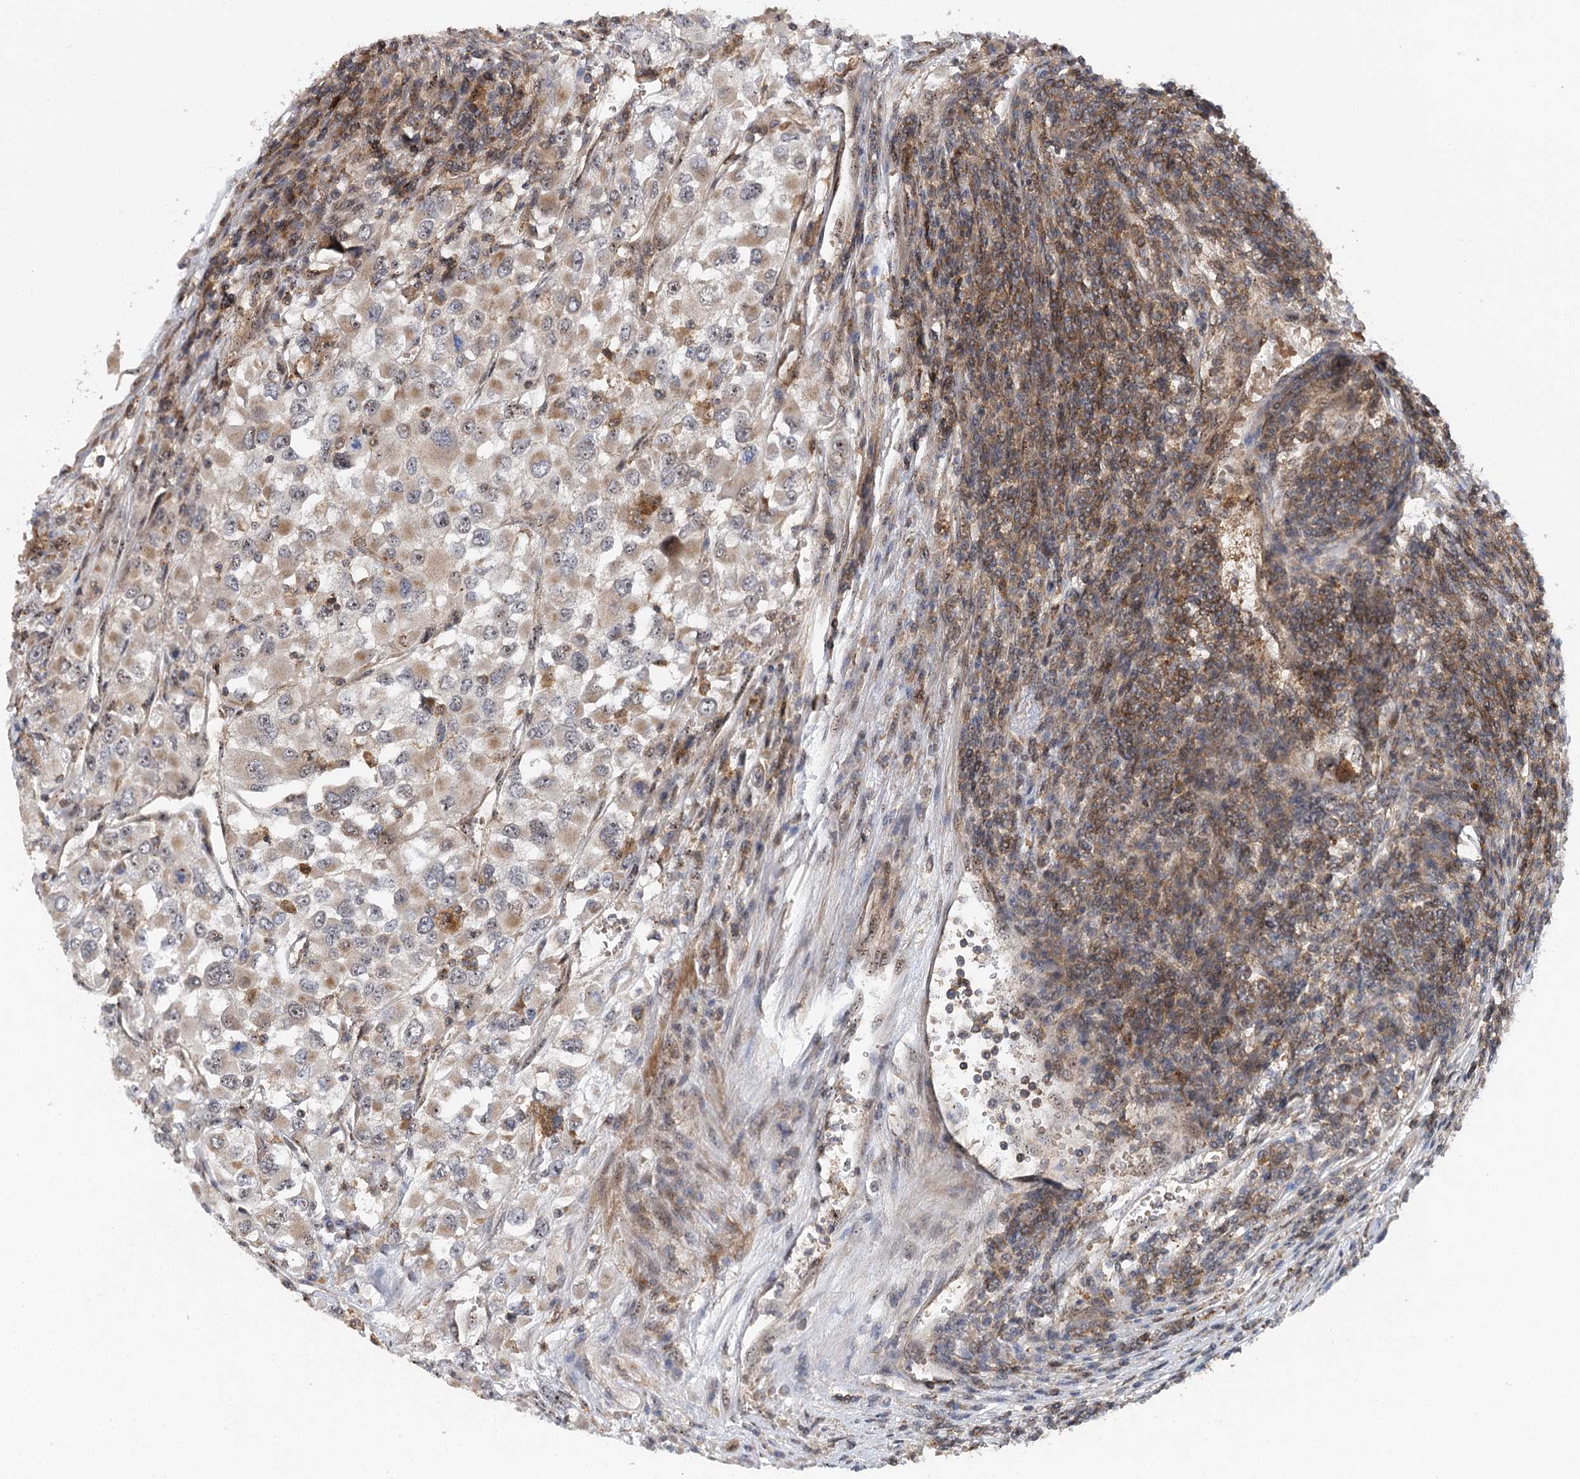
{"staining": {"intensity": "weak", "quantity": ">75%", "location": "cytoplasmic/membranous"}, "tissue": "renal cancer", "cell_type": "Tumor cells", "image_type": "cancer", "snomed": [{"axis": "morphology", "description": "Adenocarcinoma, NOS"}, {"axis": "topography", "description": "Kidney"}], "caption": "DAB immunohistochemical staining of renal adenocarcinoma exhibits weak cytoplasmic/membranous protein positivity in approximately >75% of tumor cells.", "gene": "C12orf4", "patient": {"sex": "female", "age": 52}}